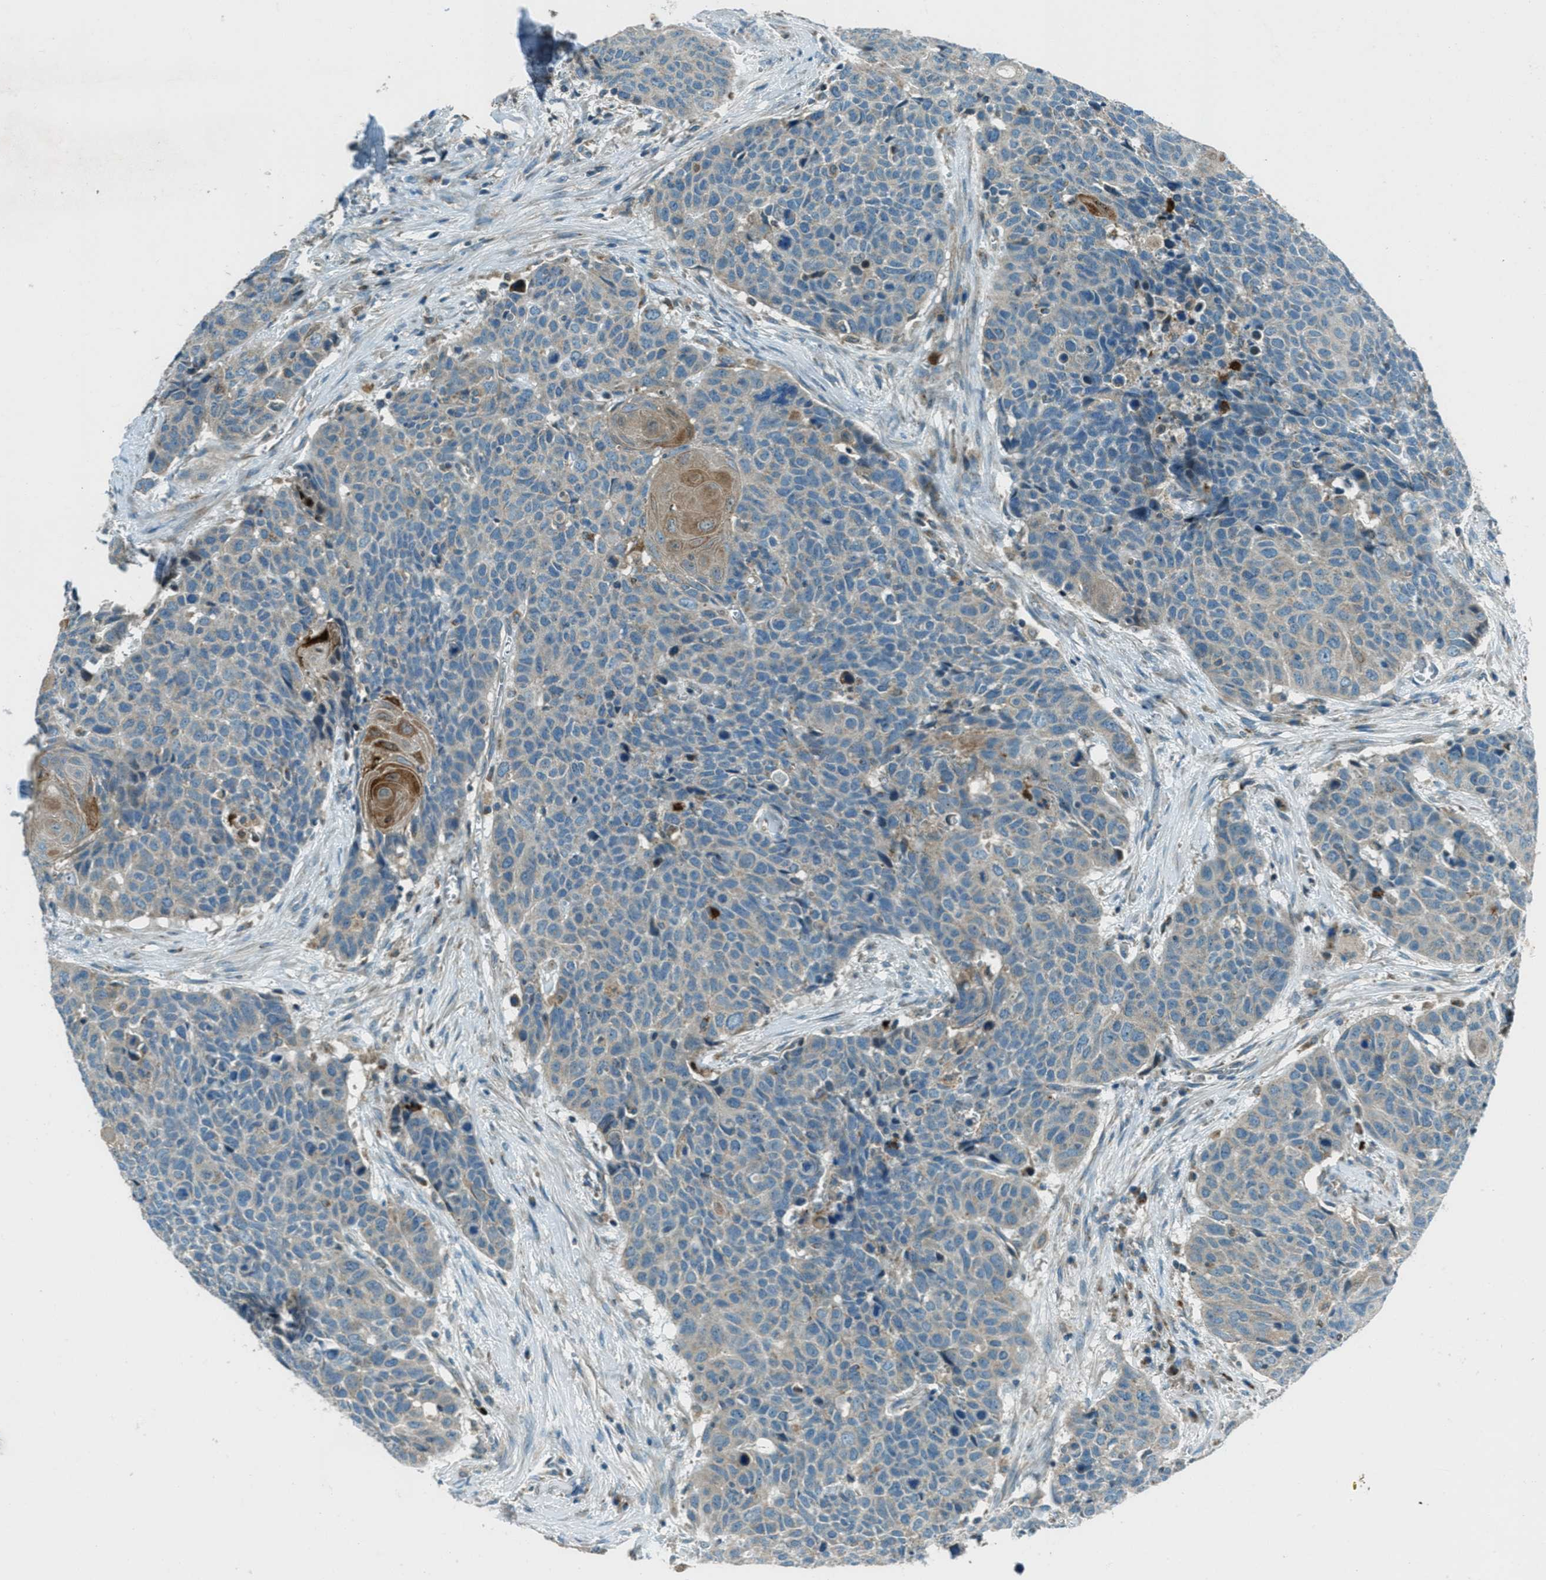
{"staining": {"intensity": "negative", "quantity": "none", "location": "none"}, "tissue": "head and neck cancer", "cell_type": "Tumor cells", "image_type": "cancer", "snomed": [{"axis": "morphology", "description": "Squamous cell carcinoma, NOS"}, {"axis": "topography", "description": "Head-Neck"}], "caption": "DAB (3,3'-diaminobenzidine) immunohistochemical staining of human squamous cell carcinoma (head and neck) exhibits no significant expression in tumor cells.", "gene": "FAR1", "patient": {"sex": "male", "age": 66}}